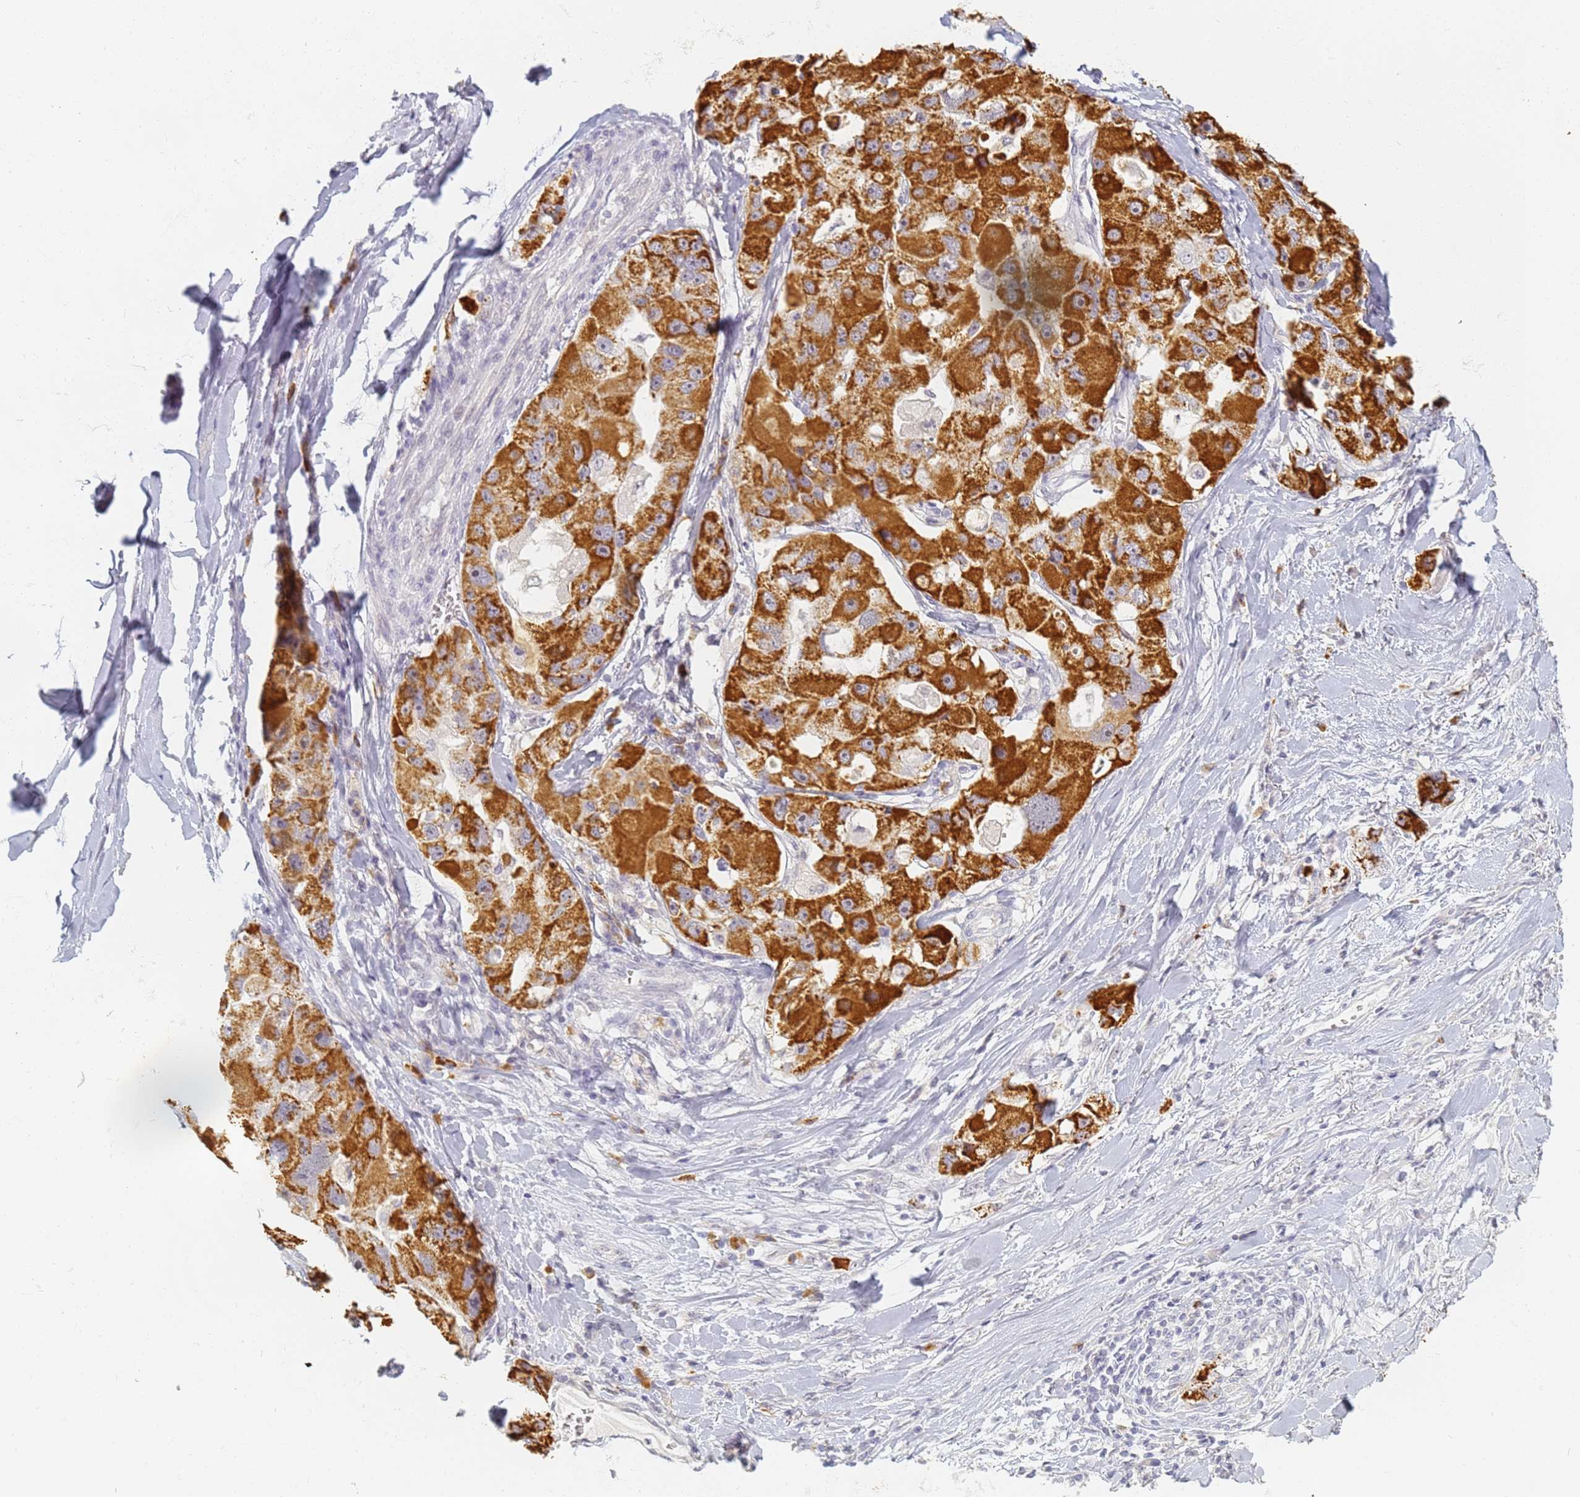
{"staining": {"intensity": "strong", "quantity": ">75%", "location": "cytoplasmic/membranous"}, "tissue": "lung cancer", "cell_type": "Tumor cells", "image_type": "cancer", "snomed": [{"axis": "morphology", "description": "Adenocarcinoma, NOS"}, {"axis": "topography", "description": "Lung"}], "caption": "Human lung cancer stained with a protein marker exhibits strong staining in tumor cells.", "gene": "SLC38A9", "patient": {"sex": "female", "age": 54}}